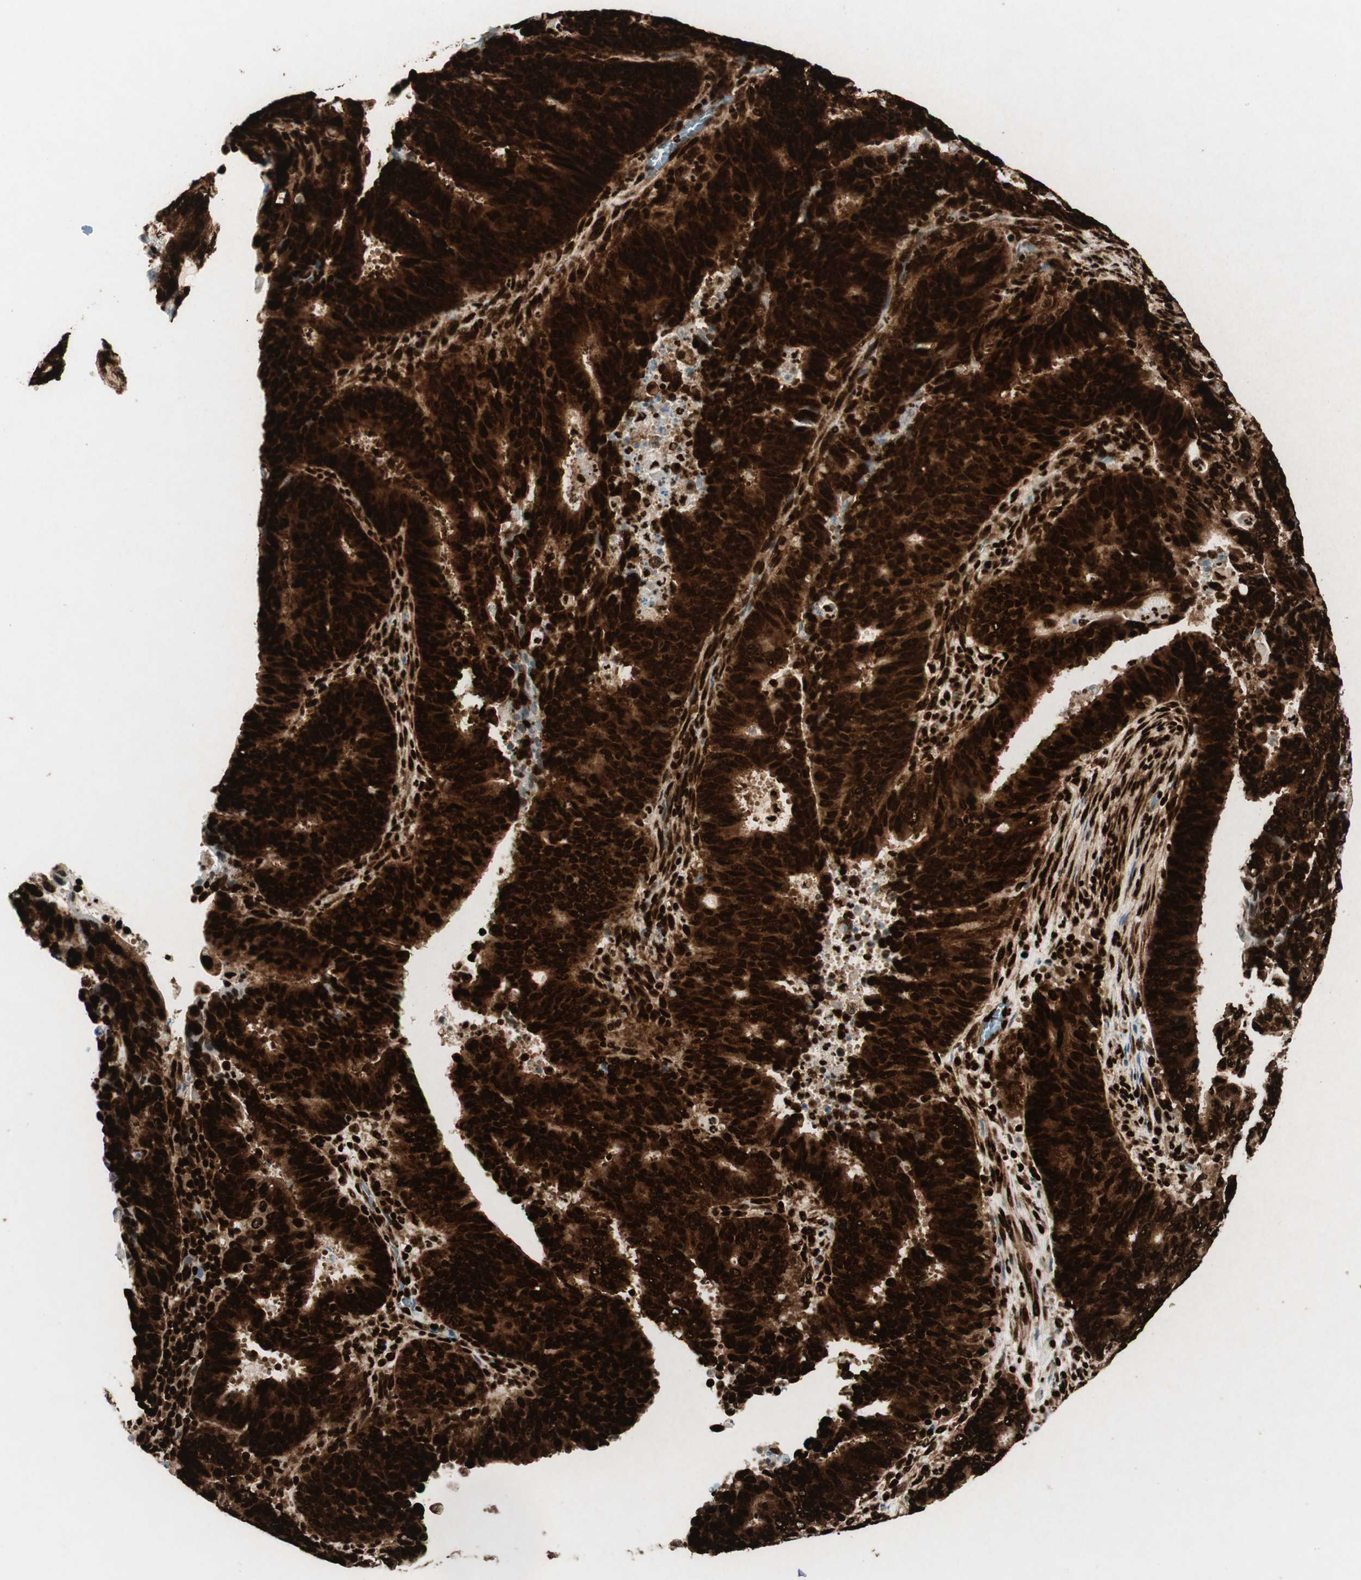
{"staining": {"intensity": "strong", "quantity": ">75%", "location": "cytoplasmic/membranous,nuclear"}, "tissue": "cervical cancer", "cell_type": "Tumor cells", "image_type": "cancer", "snomed": [{"axis": "morphology", "description": "Adenocarcinoma, NOS"}, {"axis": "topography", "description": "Cervix"}], "caption": "Adenocarcinoma (cervical) stained with a brown dye reveals strong cytoplasmic/membranous and nuclear positive expression in about >75% of tumor cells.", "gene": "EWSR1", "patient": {"sex": "female", "age": 44}}